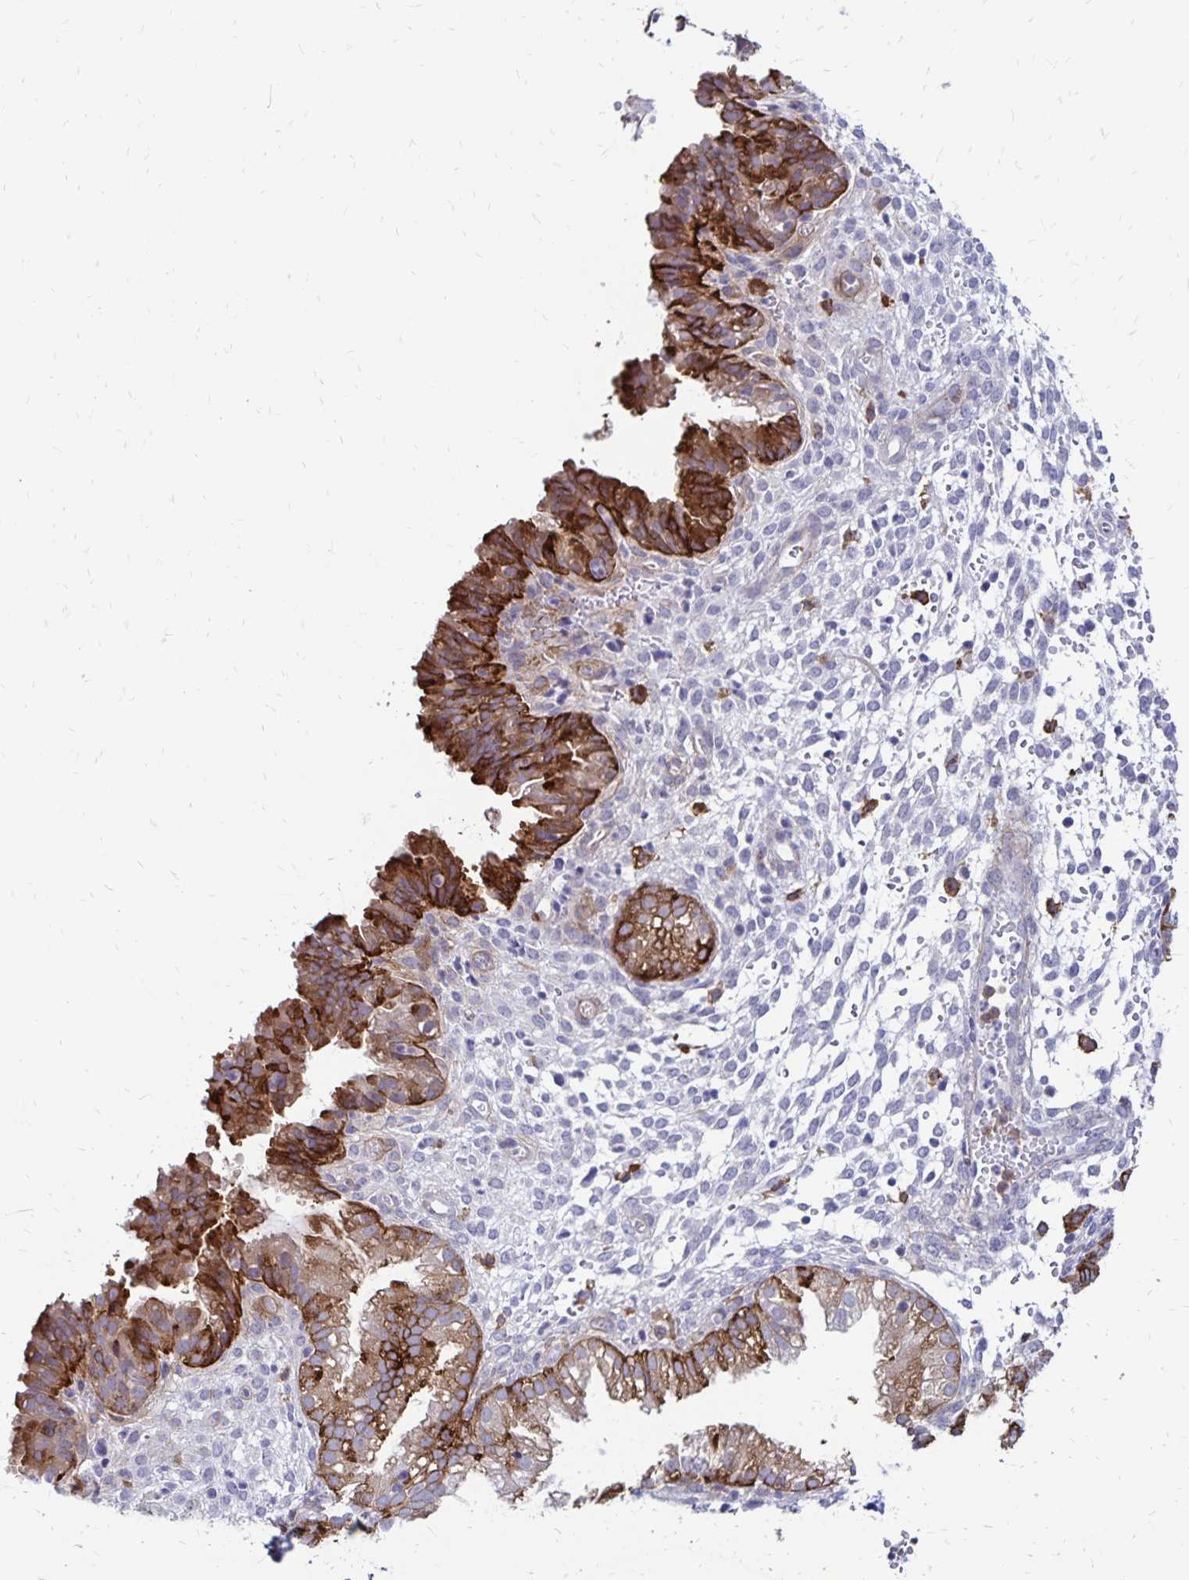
{"staining": {"intensity": "negative", "quantity": "none", "location": "none"}, "tissue": "endometrium", "cell_type": "Cells in endometrial stroma", "image_type": "normal", "snomed": [{"axis": "morphology", "description": "Normal tissue, NOS"}, {"axis": "topography", "description": "Endometrium"}], "caption": "Immunohistochemistry (IHC) image of normal endometrium: human endometrium stained with DAB shows no significant protein staining in cells in endometrial stroma. The staining is performed using DAB (3,3'-diaminobenzidine) brown chromogen with nuclei counter-stained in using hematoxylin.", "gene": "TNS3", "patient": {"sex": "female", "age": 33}}